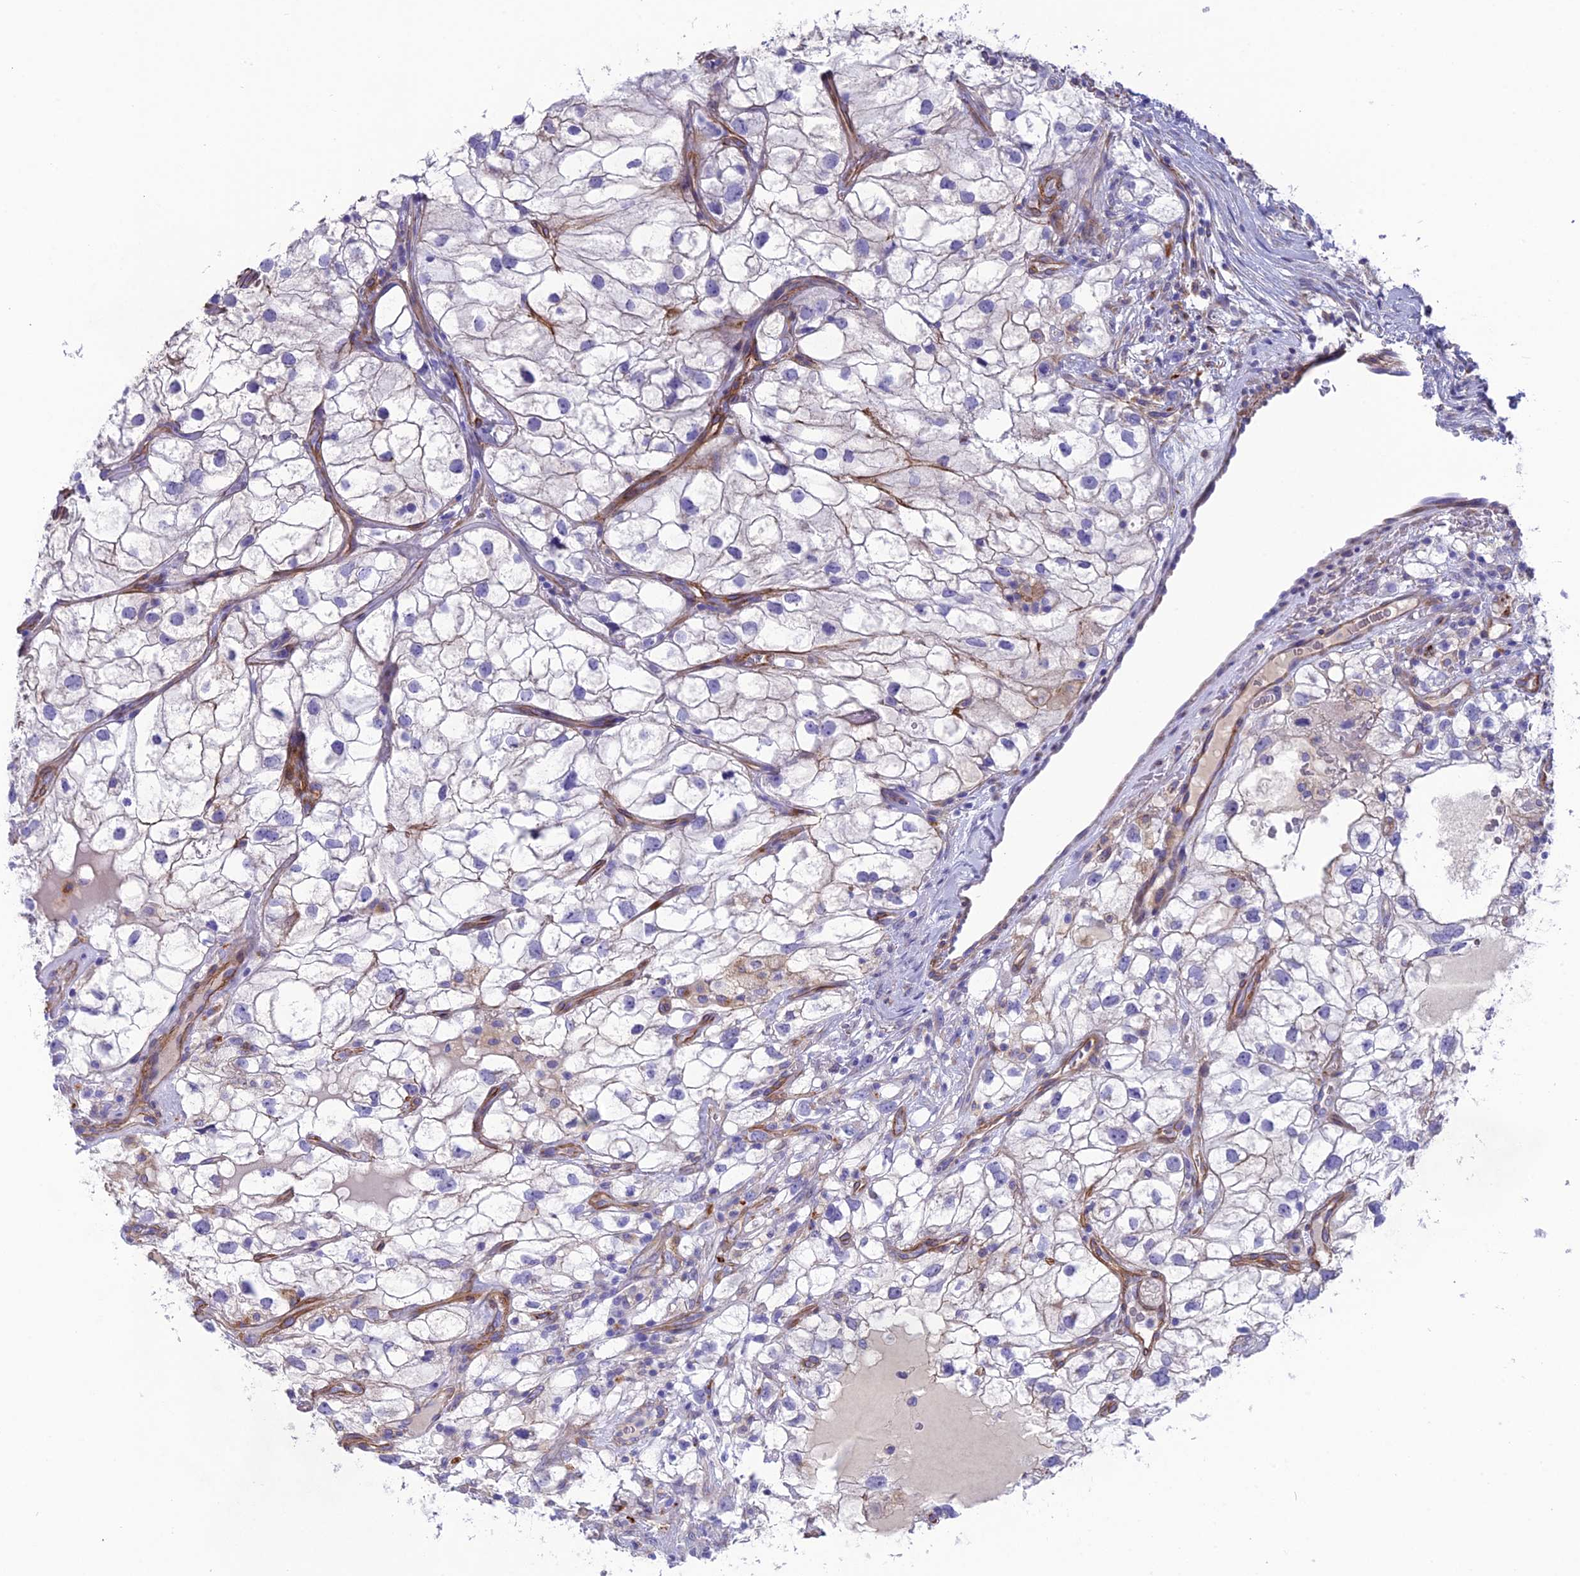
{"staining": {"intensity": "negative", "quantity": "none", "location": "none"}, "tissue": "renal cancer", "cell_type": "Tumor cells", "image_type": "cancer", "snomed": [{"axis": "morphology", "description": "Adenocarcinoma, NOS"}, {"axis": "topography", "description": "Kidney"}], "caption": "Immunohistochemistry (IHC) photomicrograph of human renal adenocarcinoma stained for a protein (brown), which displays no positivity in tumor cells. (Brightfield microscopy of DAB (3,3'-diaminobenzidine) immunohistochemistry at high magnification).", "gene": "TNS1", "patient": {"sex": "male", "age": 59}}